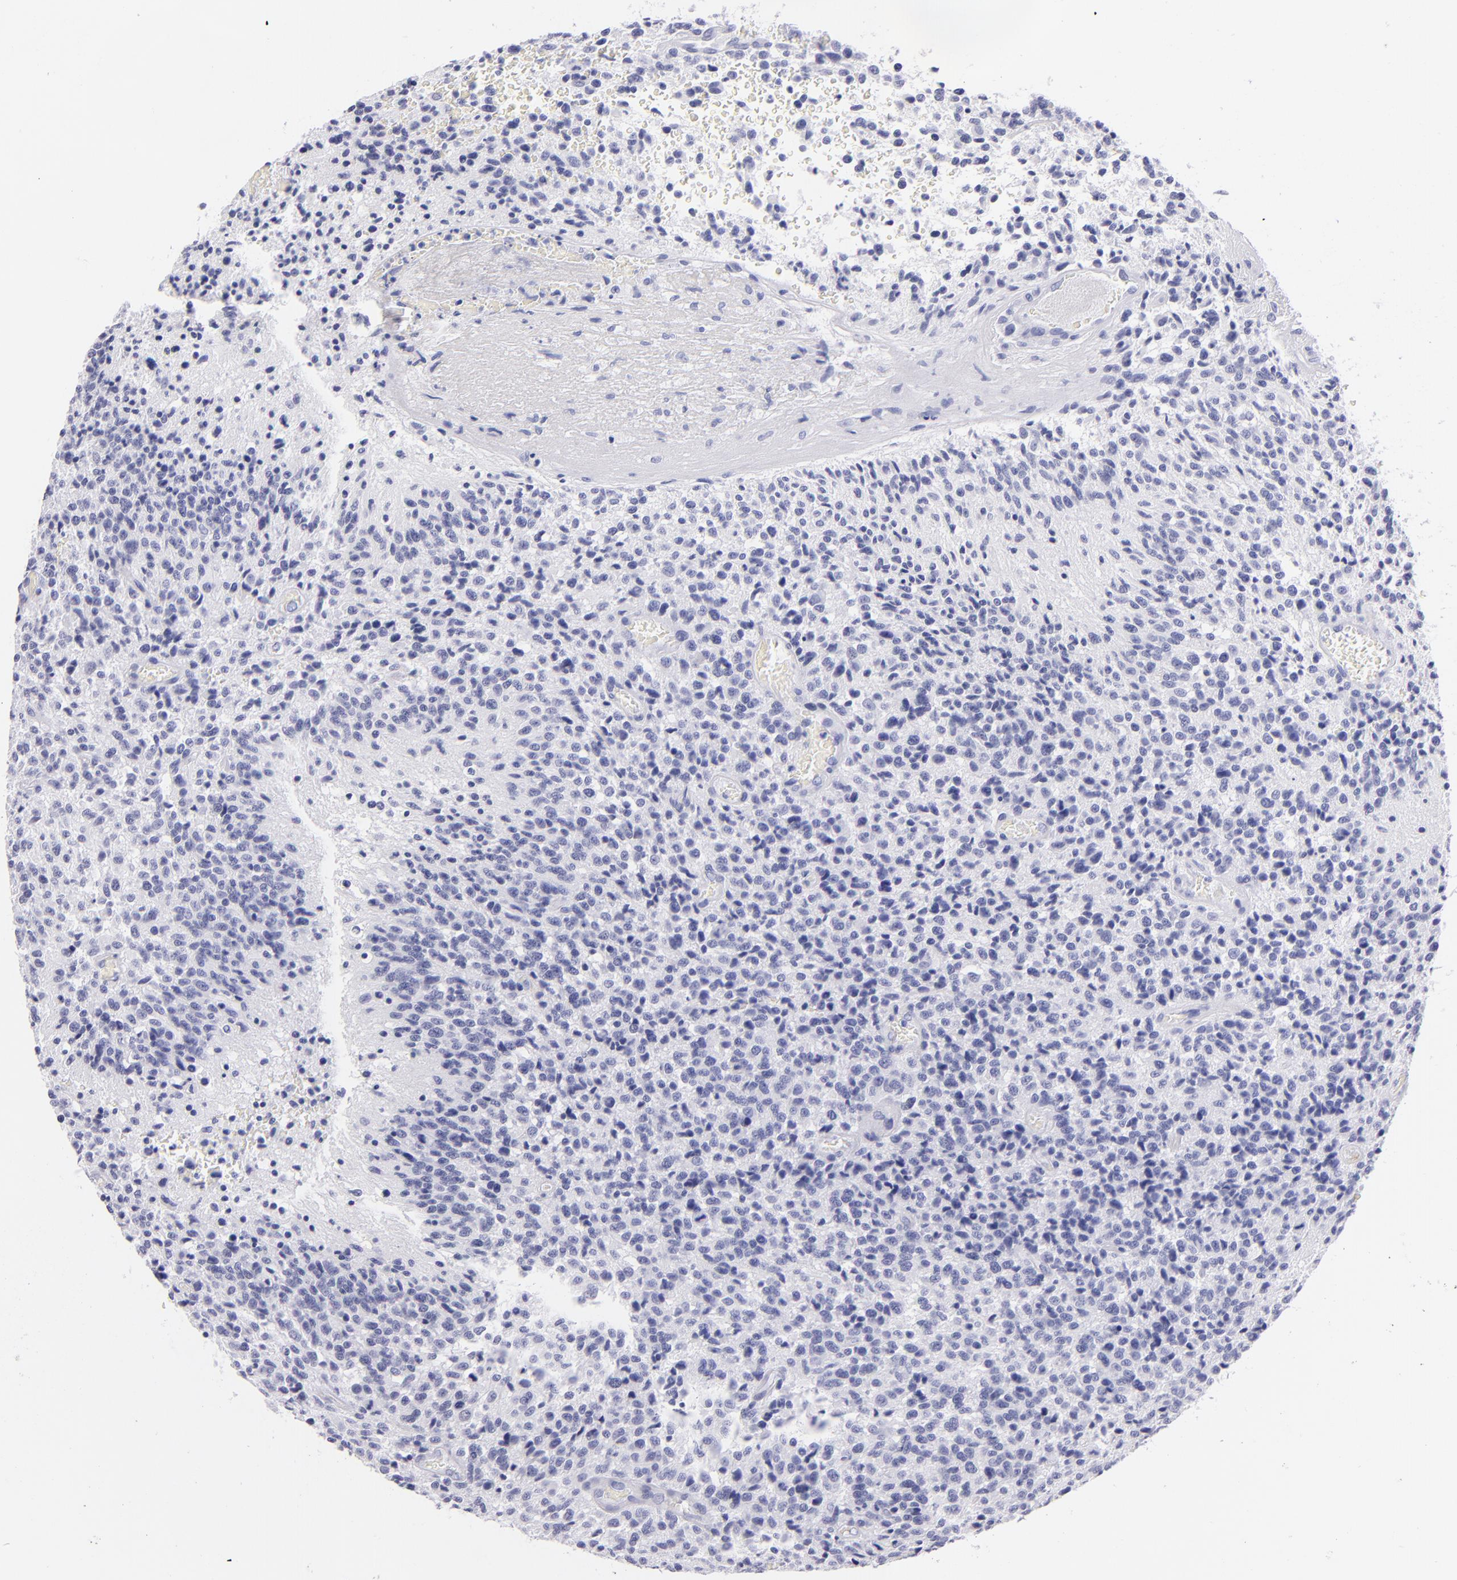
{"staining": {"intensity": "negative", "quantity": "none", "location": "none"}, "tissue": "glioma", "cell_type": "Tumor cells", "image_type": "cancer", "snomed": [{"axis": "morphology", "description": "Glioma, malignant, High grade"}, {"axis": "topography", "description": "Brain"}], "caption": "Tumor cells show no significant staining in malignant glioma (high-grade). (DAB immunohistochemistry with hematoxylin counter stain).", "gene": "PRF1", "patient": {"sex": "male", "age": 36}}